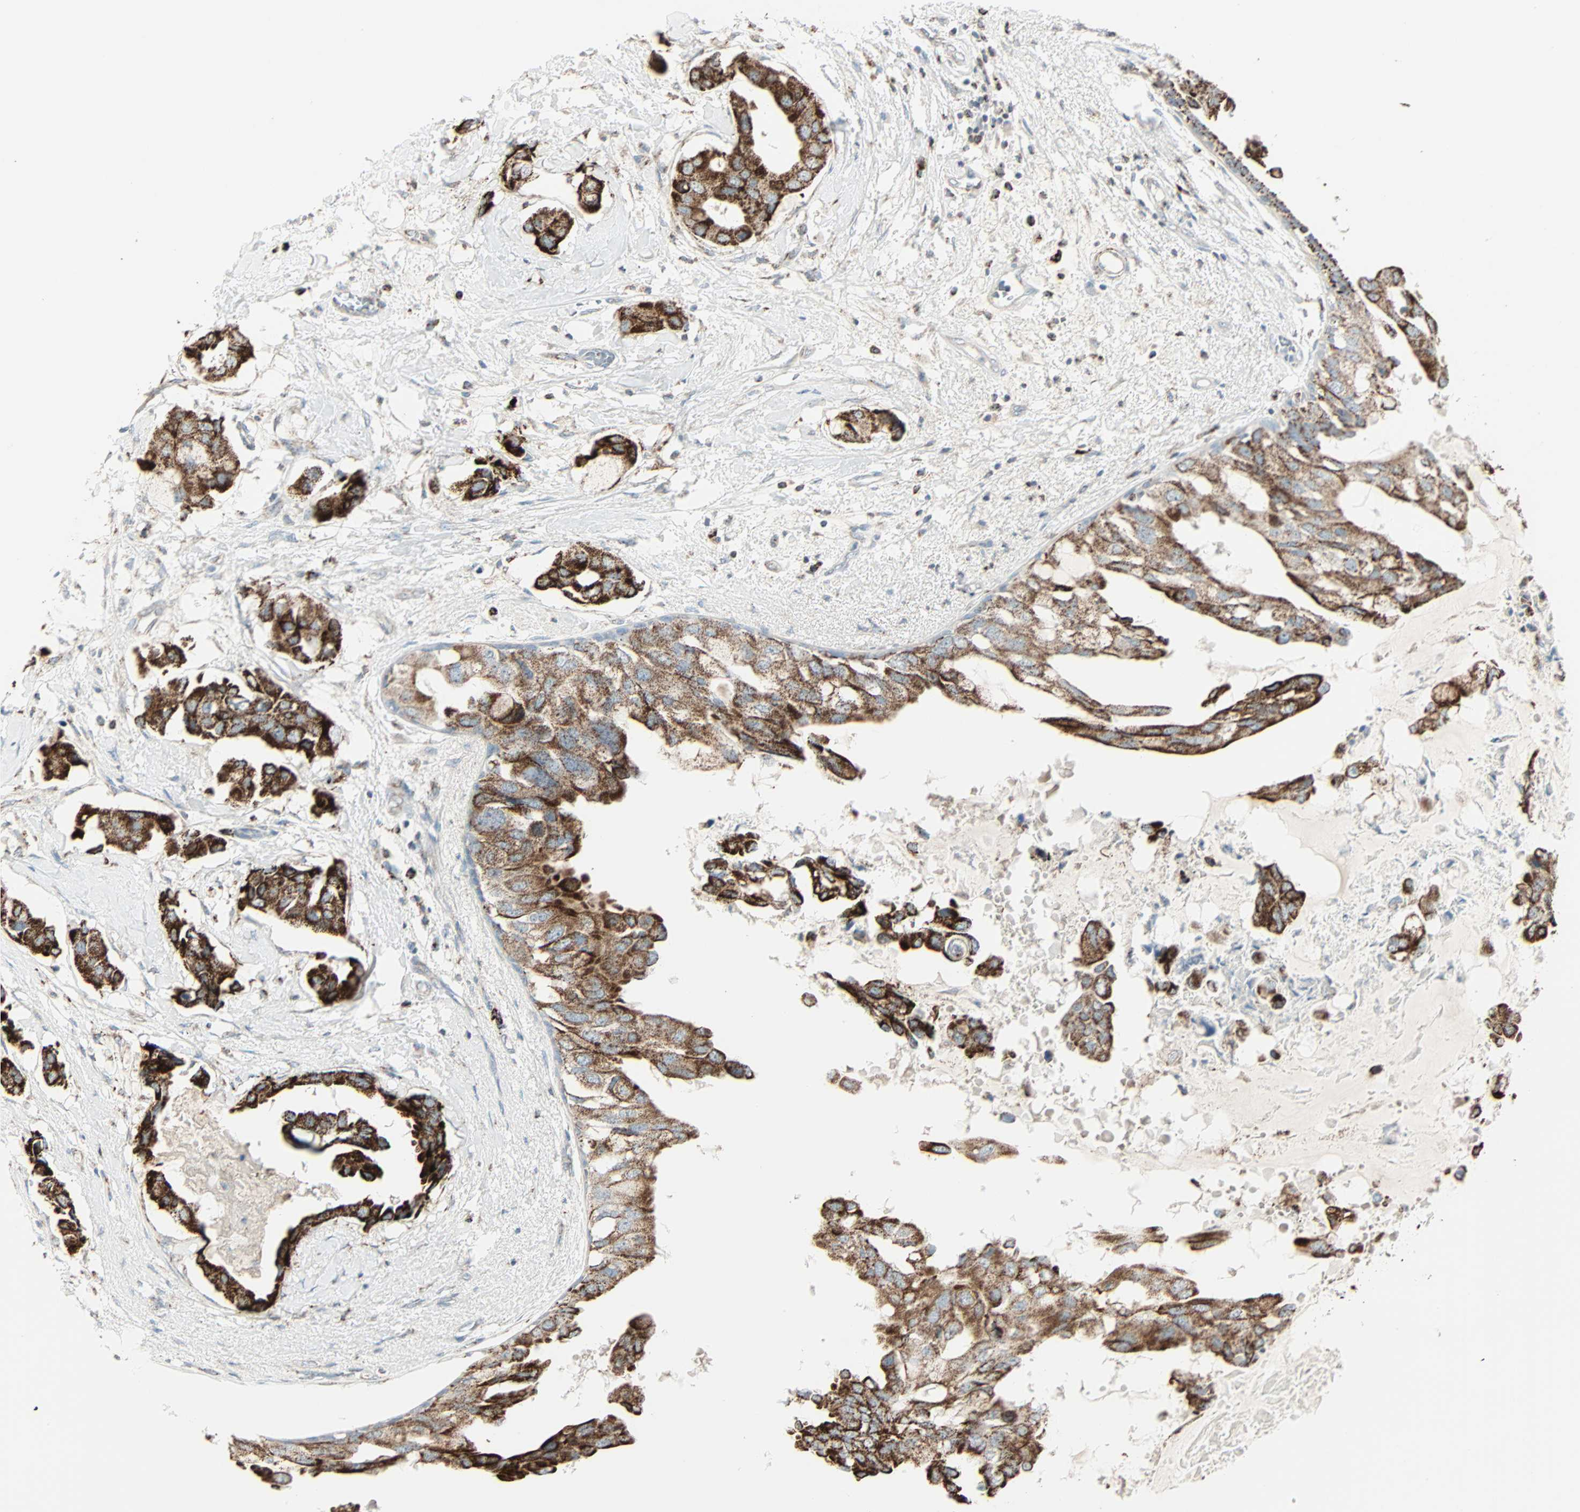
{"staining": {"intensity": "strong", "quantity": ">75%", "location": "cytoplasmic/membranous"}, "tissue": "breast cancer", "cell_type": "Tumor cells", "image_type": "cancer", "snomed": [{"axis": "morphology", "description": "Duct carcinoma"}, {"axis": "topography", "description": "Breast"}], "caption": "About >75% of tumor cells in human breast cancer display strong cytoplasmic/membranous protein staining as visualized by brown immunohistochemical staining.", "gene": "IDH2", "patient": {"sex": "female", "age": 40}}